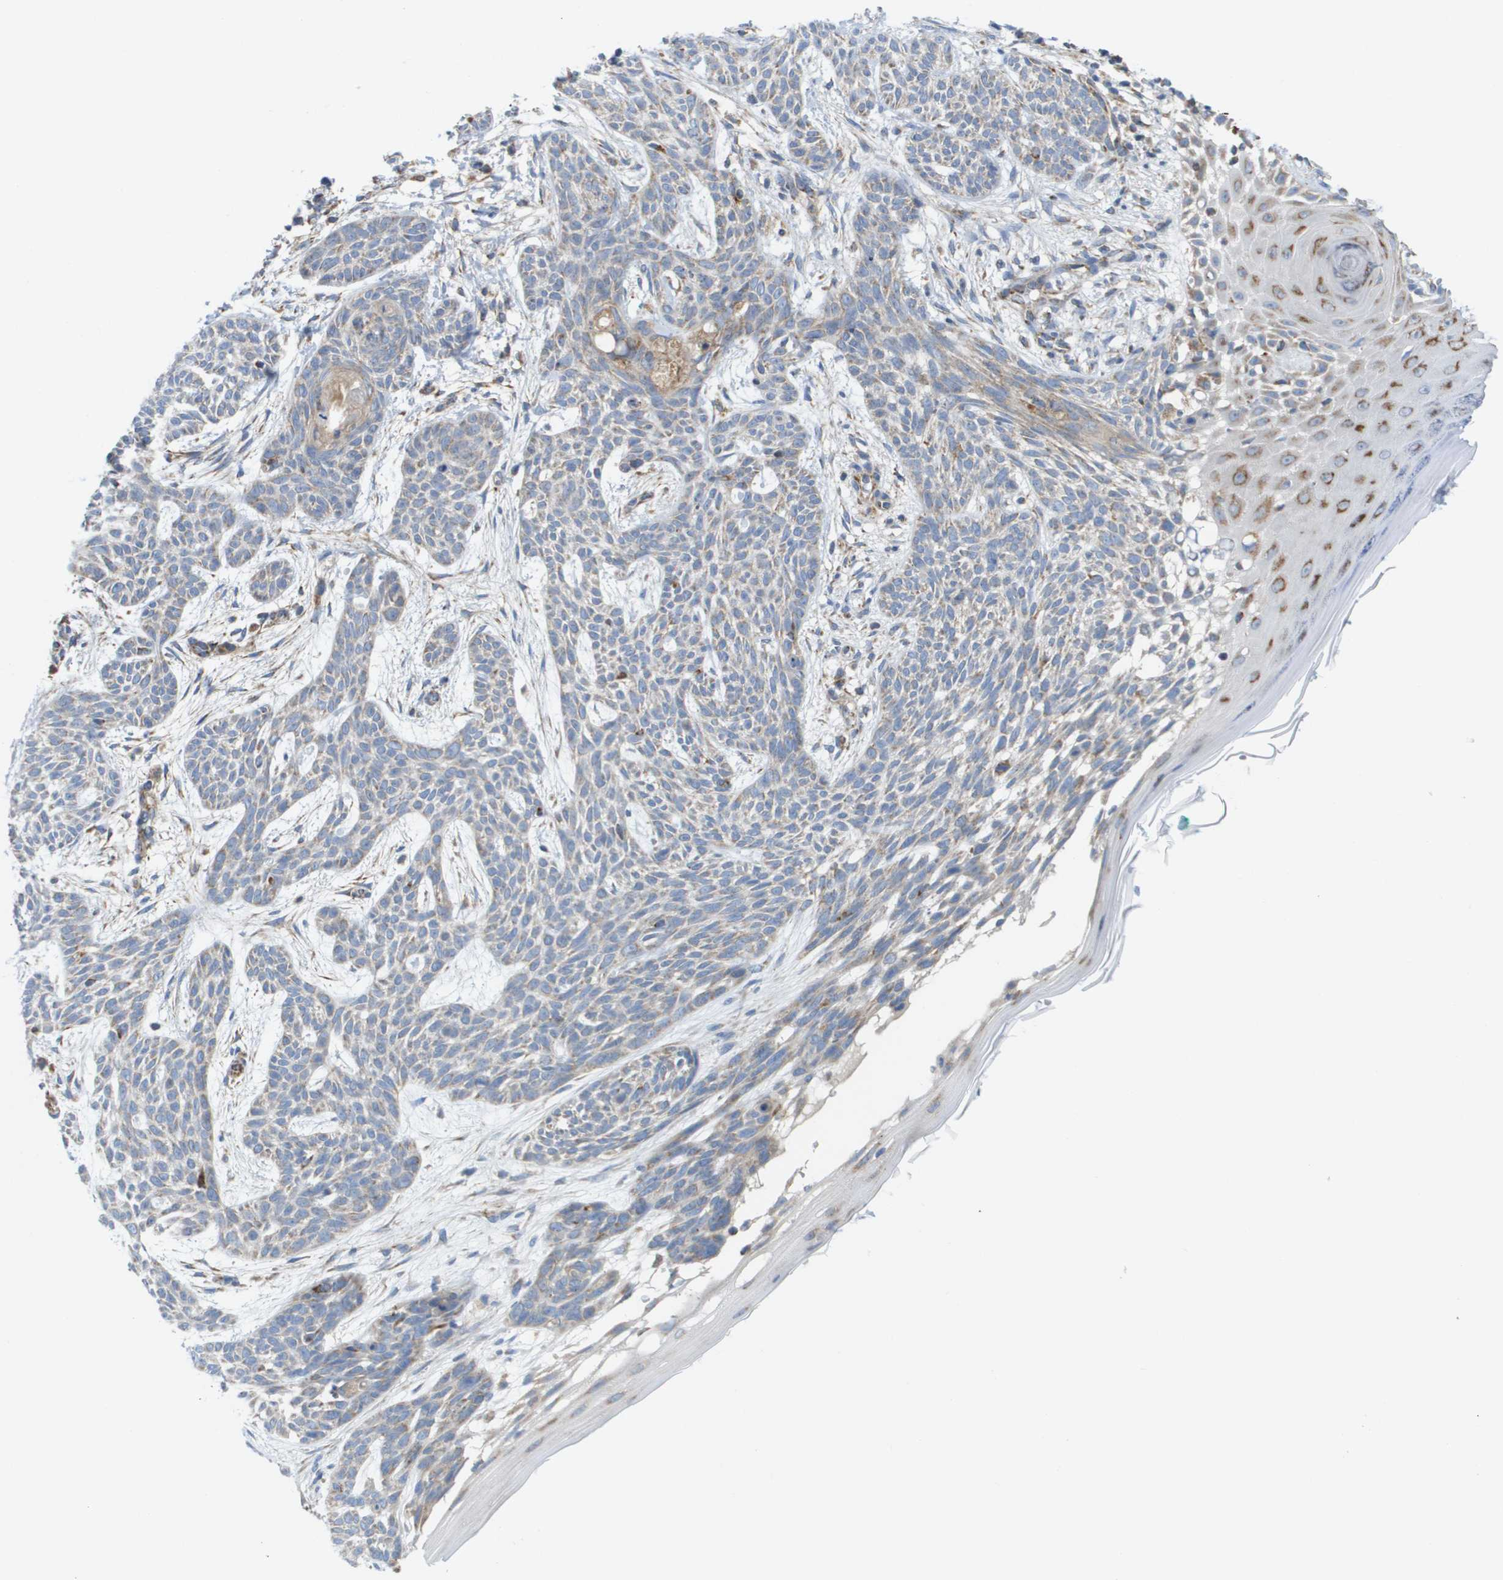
{"staining": {"intensity": "weak", "quantity": "<25%", "location": "cytoplasmic/membranous"}, "tissue": "skin cancer", "cell_type": "Tumor cells", "image_type": "cancer", "snomed": [{"axis": "morphology", "description": "Basal cell carcinoma"}, {"axis": "topography", "description": "Skin"}], "caption": "Tumor cells show no significant protein staining in skin cancer.", "gene": "FIS1", "patient": {"sex": "female", "age": 59}}